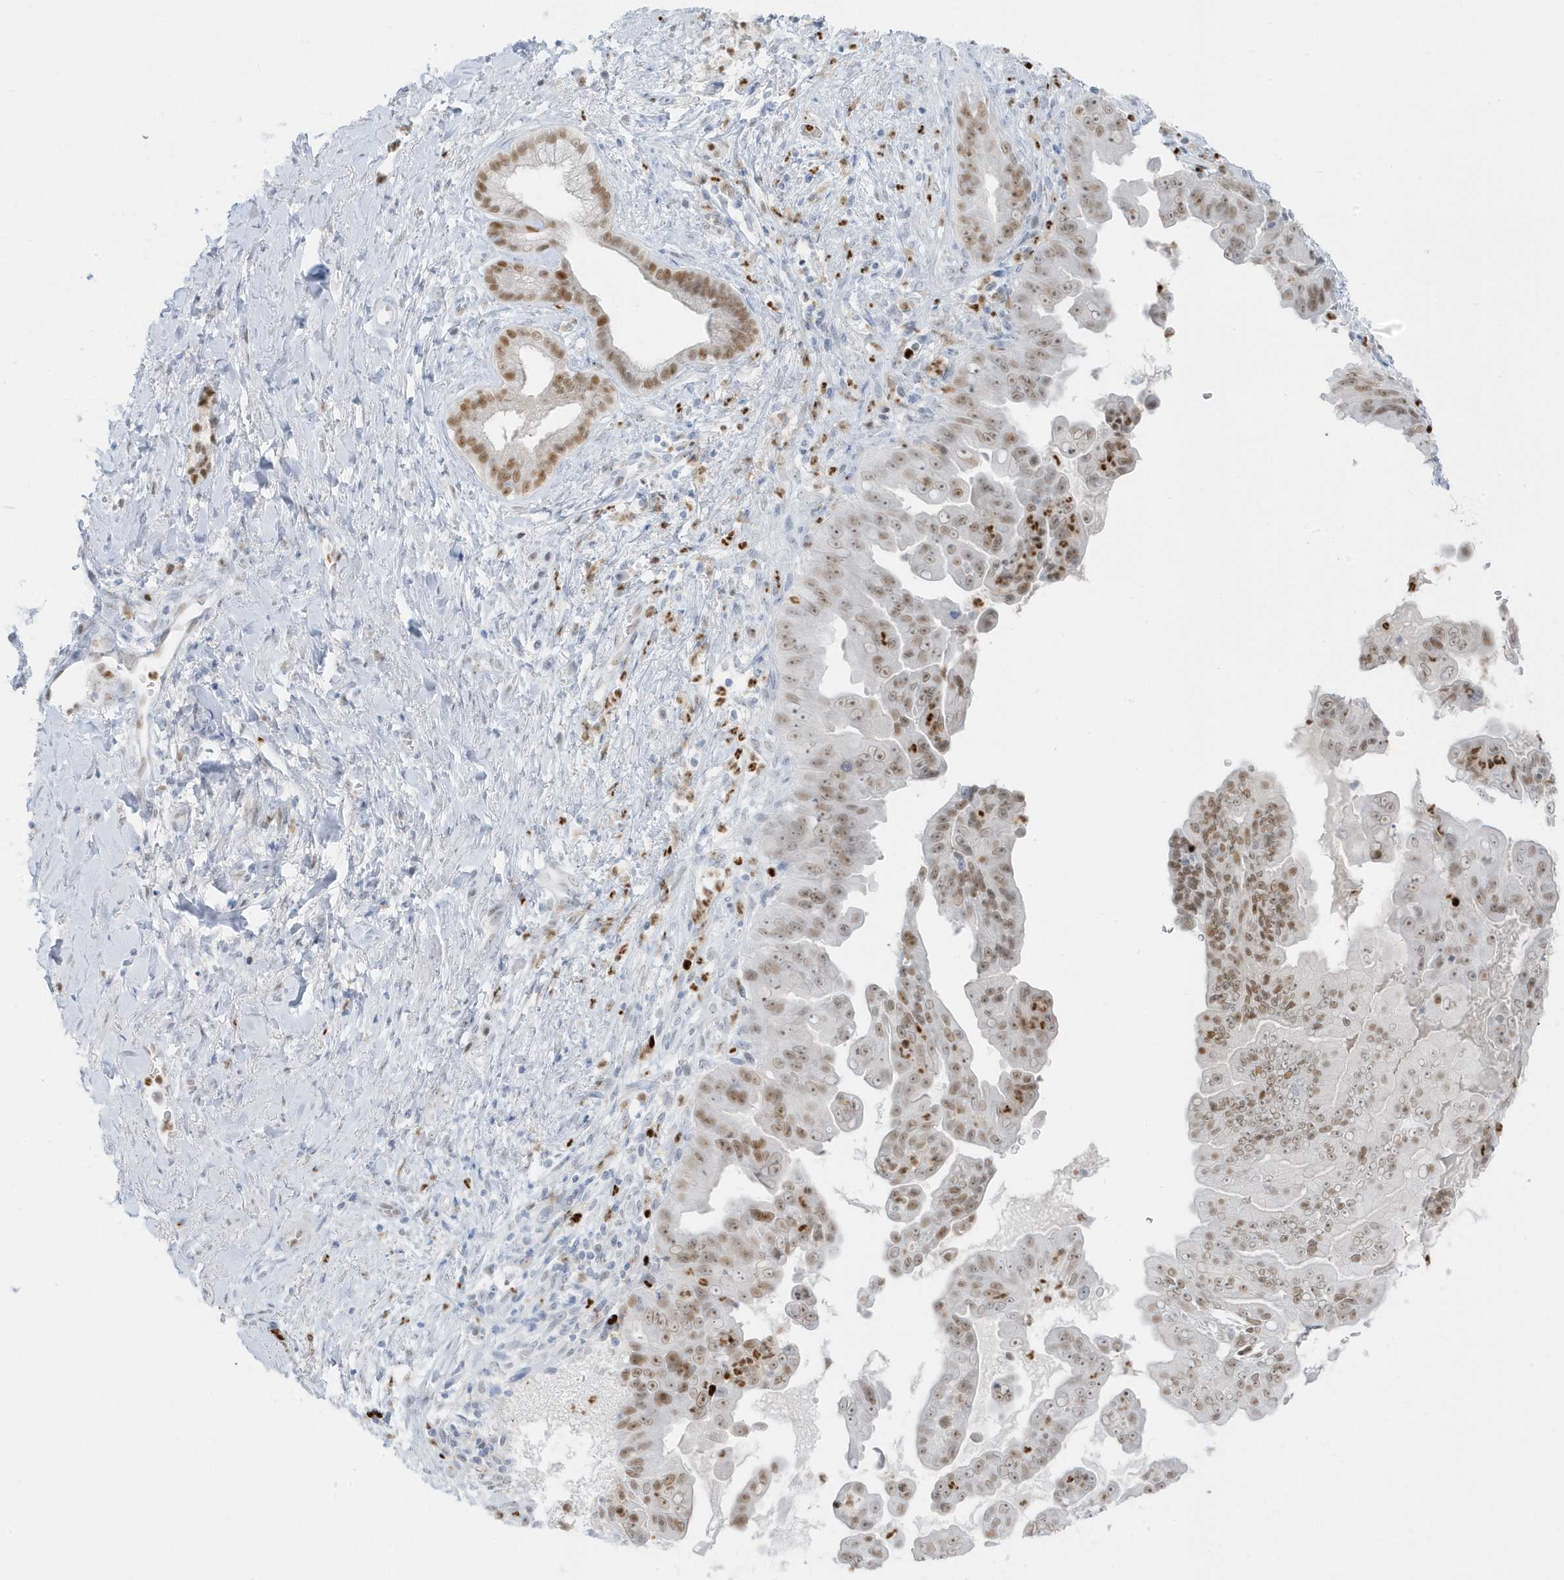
{"staining": {"intensity": "moderate", "quantity": ">75%", "location": "nuclear"}, "tissue": "pancreatic cancer", "cell_type": "Tumor cells", "image_type": "cancer", "snomed": [{"axis": "morphology", "description": "Adenocarcinoma, NOS"}, {"axis": "topography", "description": "Pancreas"}], "caption": "IHC micrograph of human pancreatic cancer (adenocarcinoma) stained for a protein (brown), which shows medium levels of moderate nuclear expression in about >75% of tumor cells.", "gene": "SMIM34", "patient": {"sex": "female", "age": 78}}